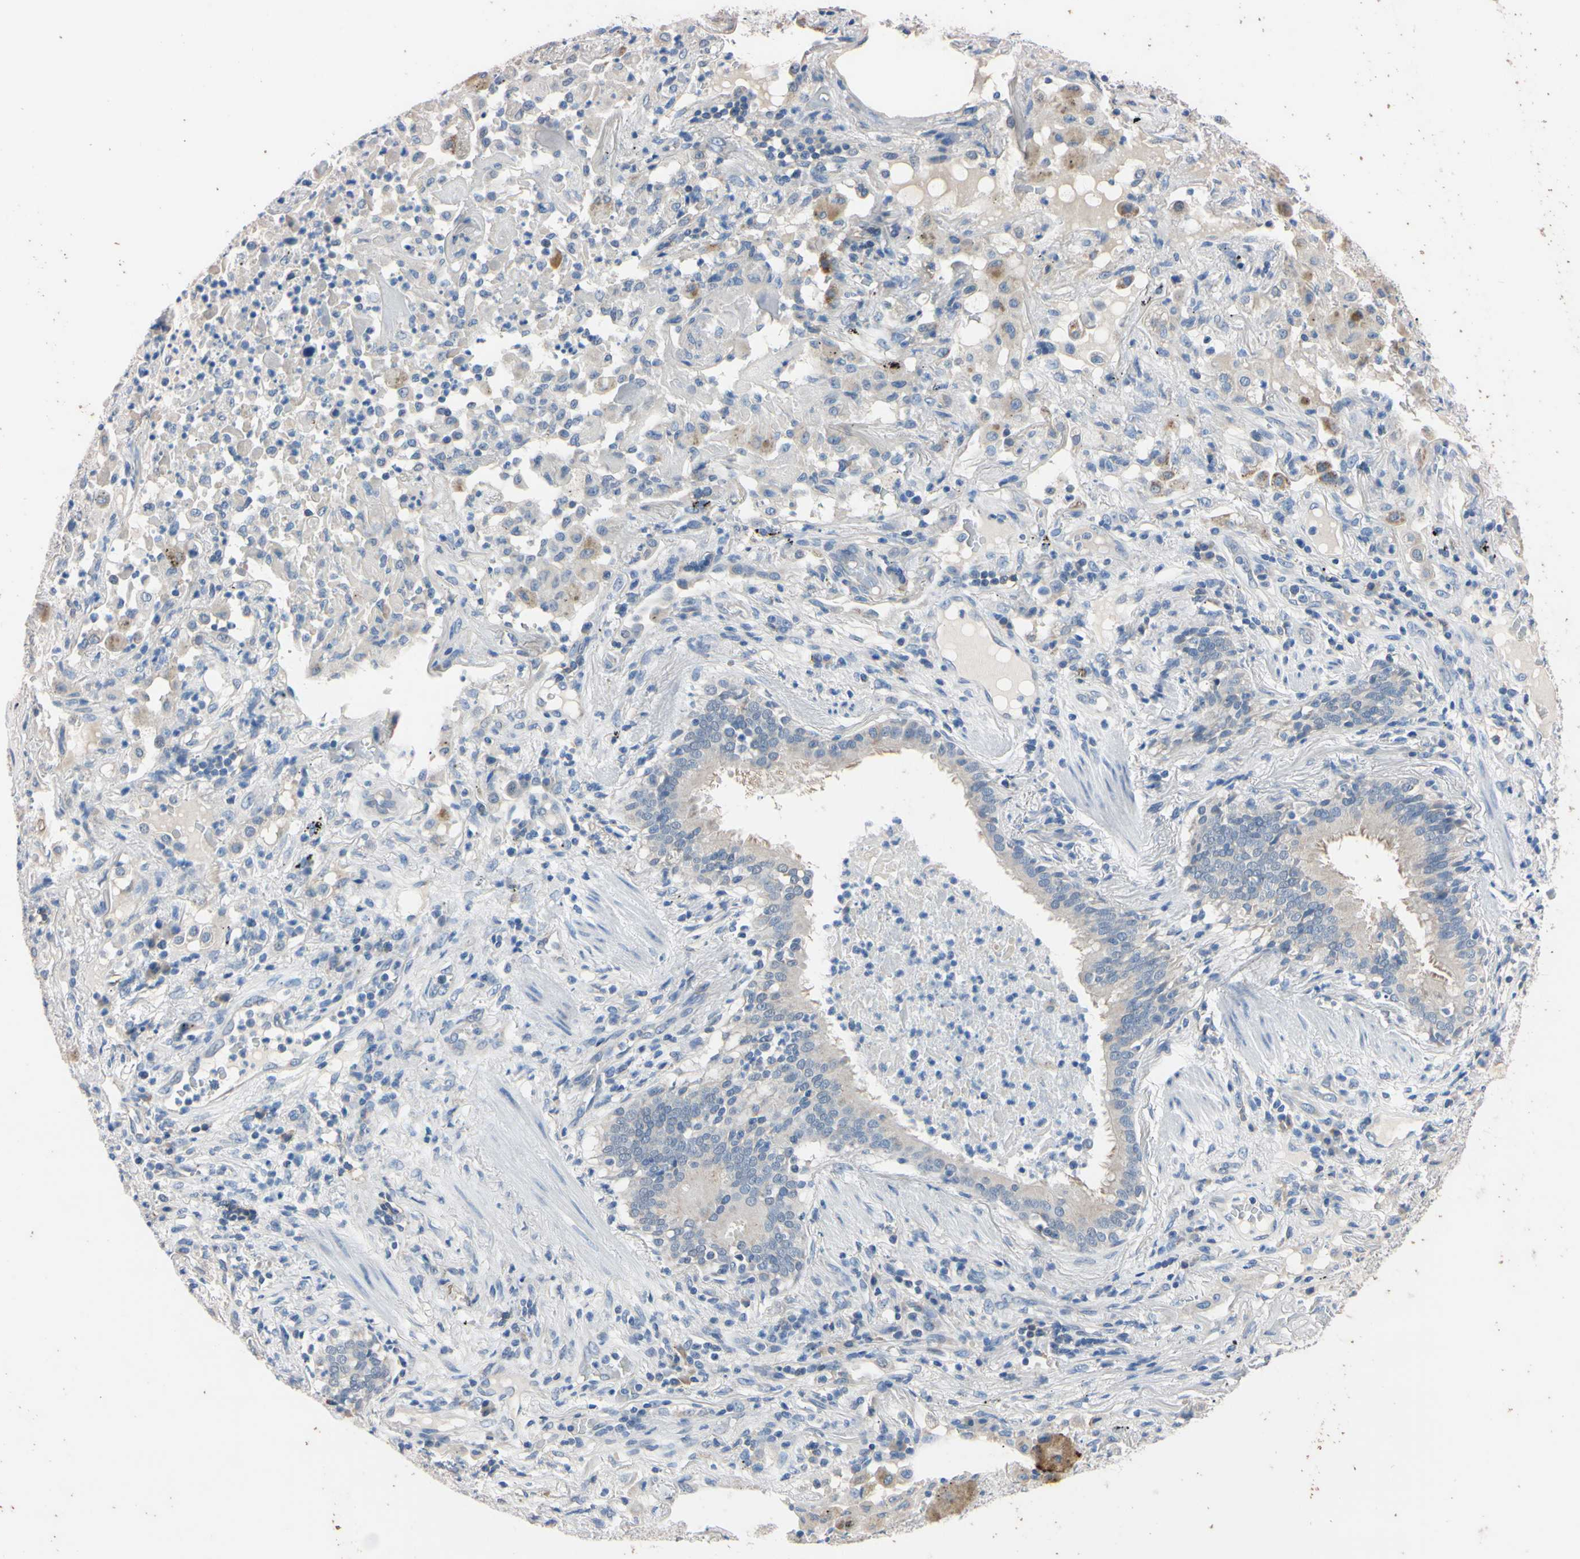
{"staining": {"intensity": "weak", "quantity": "<25%", "location": "cytoplasmic/membranous"}, "tissue": "lung cancer", "cell_type": "Tumor cells", "image_type": "cancer", "snomed": [{"axis": "morphology", "description": "Squamous cell carcinoma, NOS"}, {"axis": "topography", "description": "Lung"}], "caption": "This is an immunohistochemistry (IHC) micrograph of lung cancer (squamous cell carcinoma). There is no expression in tumor cells.", "gene": "PNKD", "patient": {"sex": "male", "age": 57}}